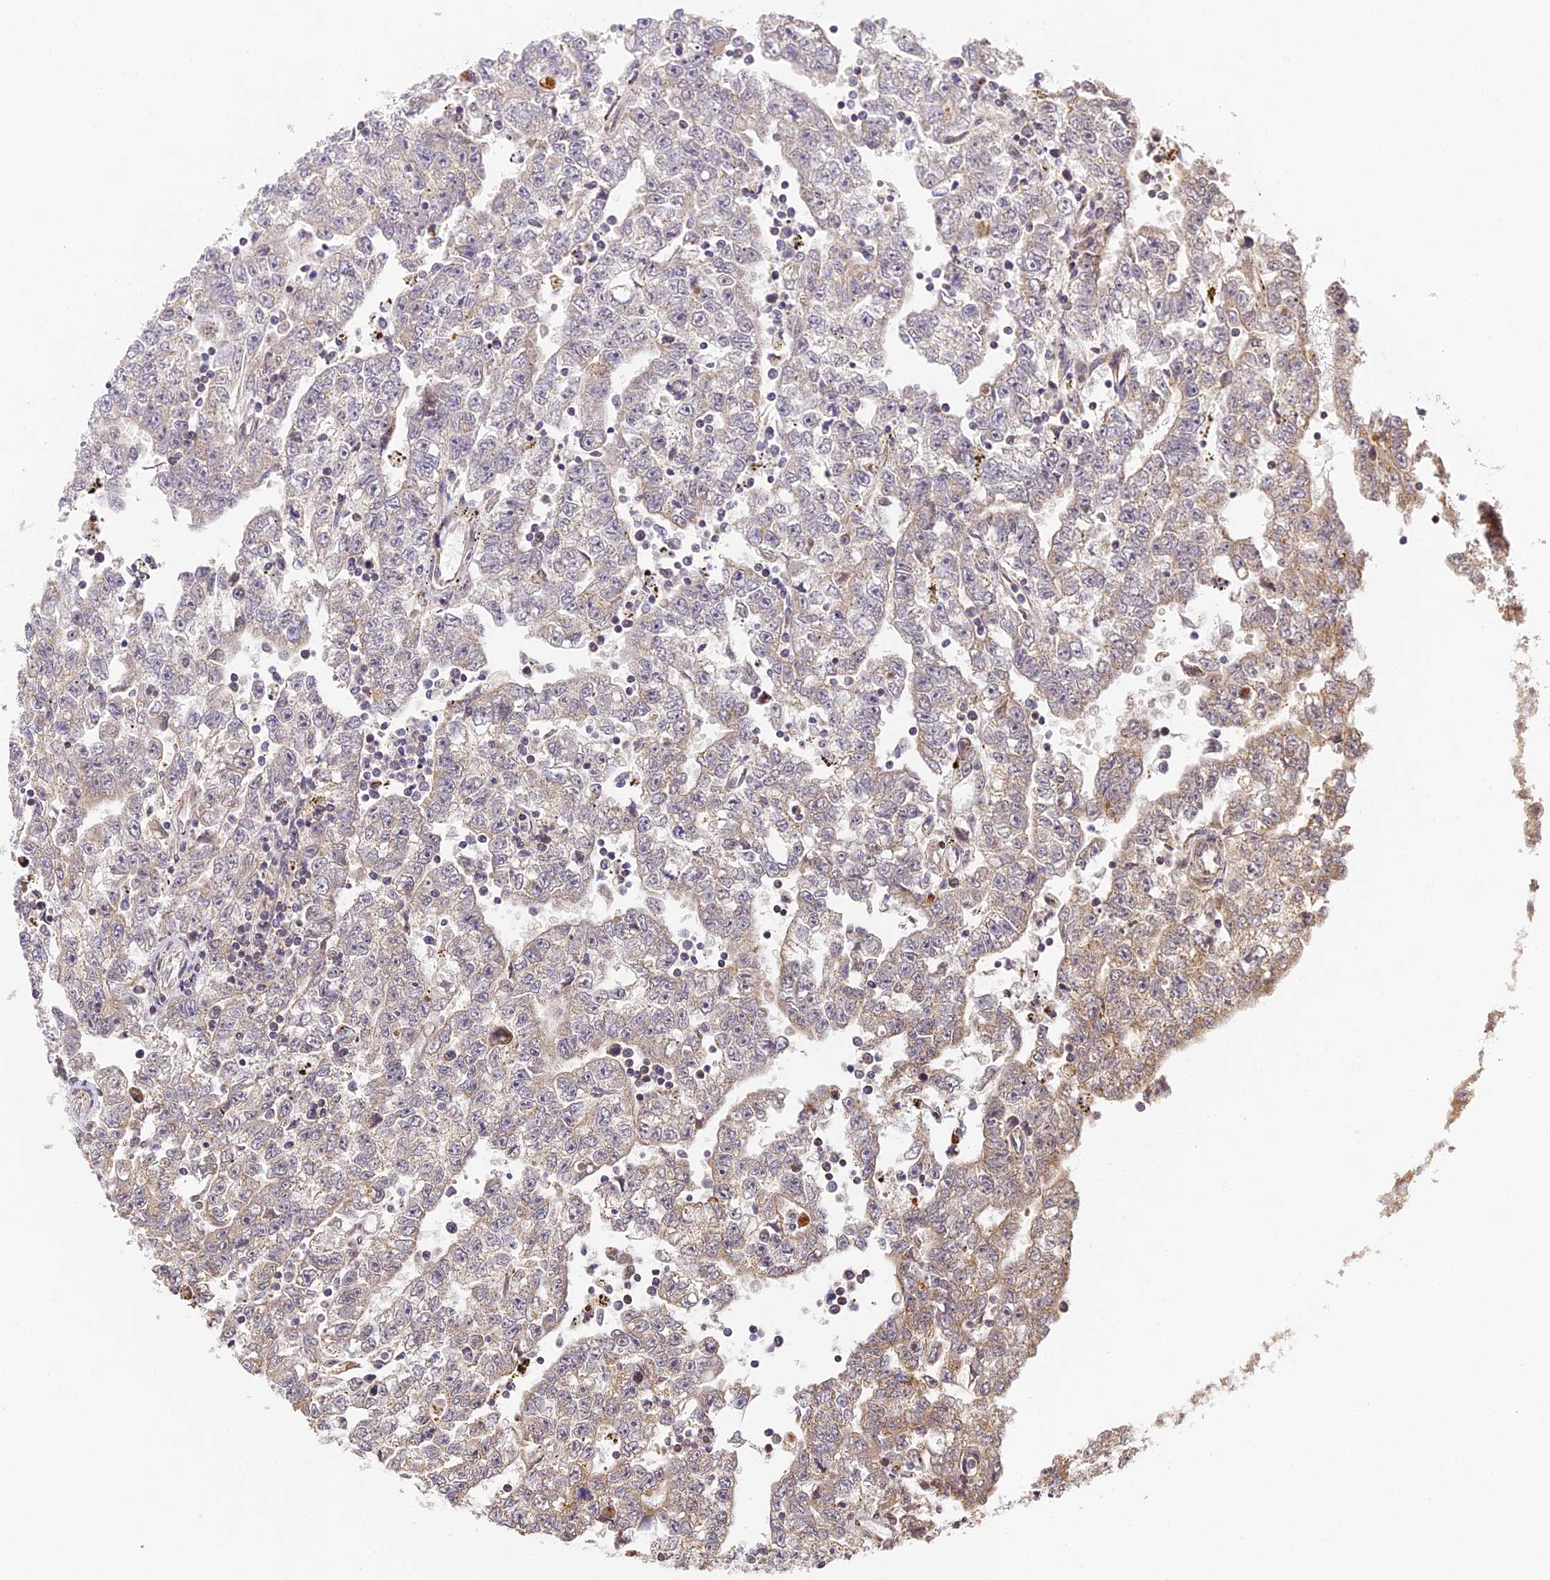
{"staining": {"intensity": "weak", "quantity": "<25%", "location": "cytoplasmic/membranous"}, "tissue": "testis cancer", "cell_type": "Tumor cells", "image_type": "cancer", "snomed": [{"axis": "morphology", "description": "Carcinoma, Embryonal, NOS"}, {"axis": "topography", "description": "Testis"}], "caption": "Tumor cells are negative for protein expression in human testis cancer.", "gene": "DNAAF10", "patient": {"sex": "male", "age": 25}}